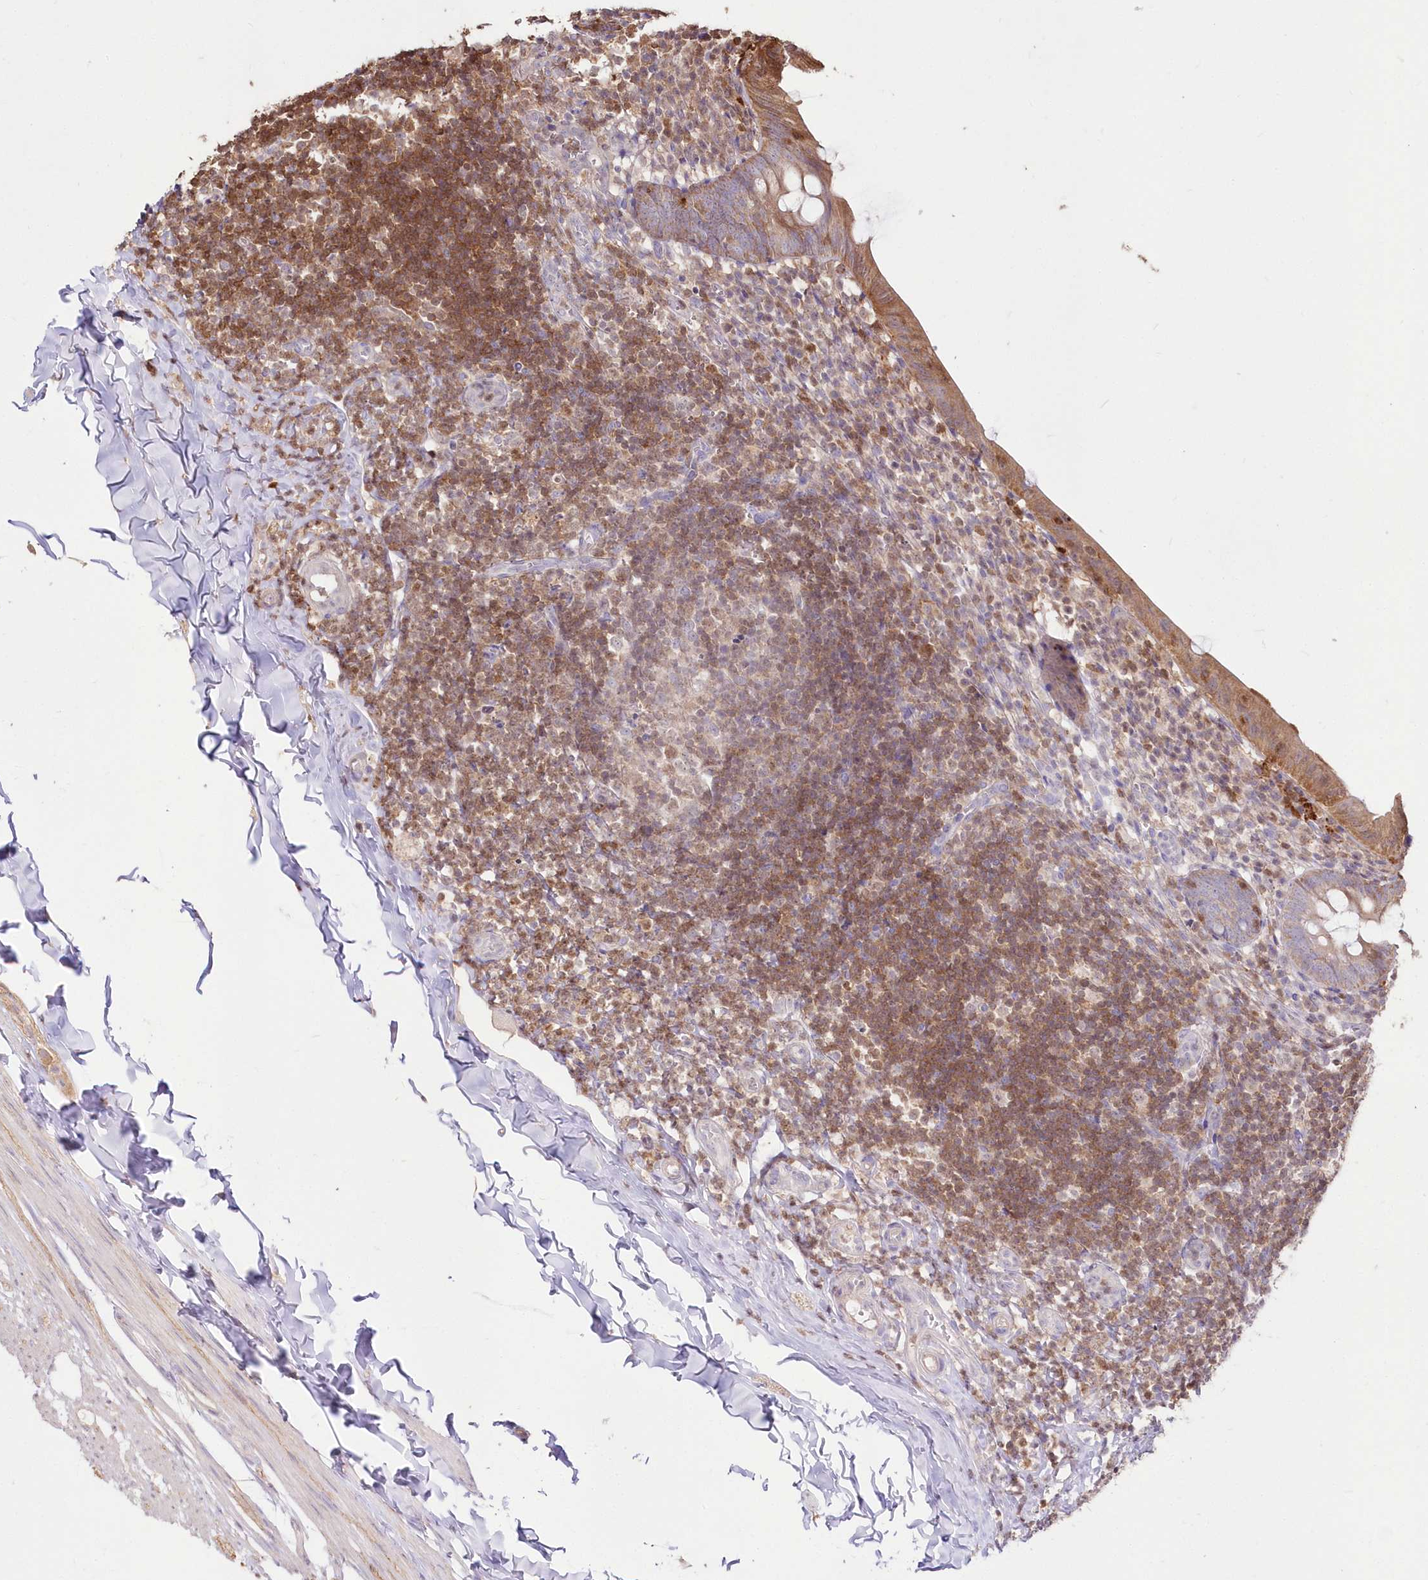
{"staining": {"intensity": "moderate", "quantity": "25%-75%", "location": "cytoplasmic/membranous"}, "tissue": "appendix", "cell_type": "Glandular cells", "image_type": "normal", "snomed": [{"axis": "morphology", "description": "Normal tissue, NOS"}, {"axis": "topography", "description": "Appendix"}], "caption": "Benign appendix was stained to show a protein in brown. There is medium levels of moderate cytoplasmic/membranous staining in approximately 25%-75% of glandular cells. (Stains: DAB in brown, nuclei in blue, Microscopy: brightfield microscopy at high magnification).", "gene": "STK17B", "patient": {"sex": "male", "age": 8}}